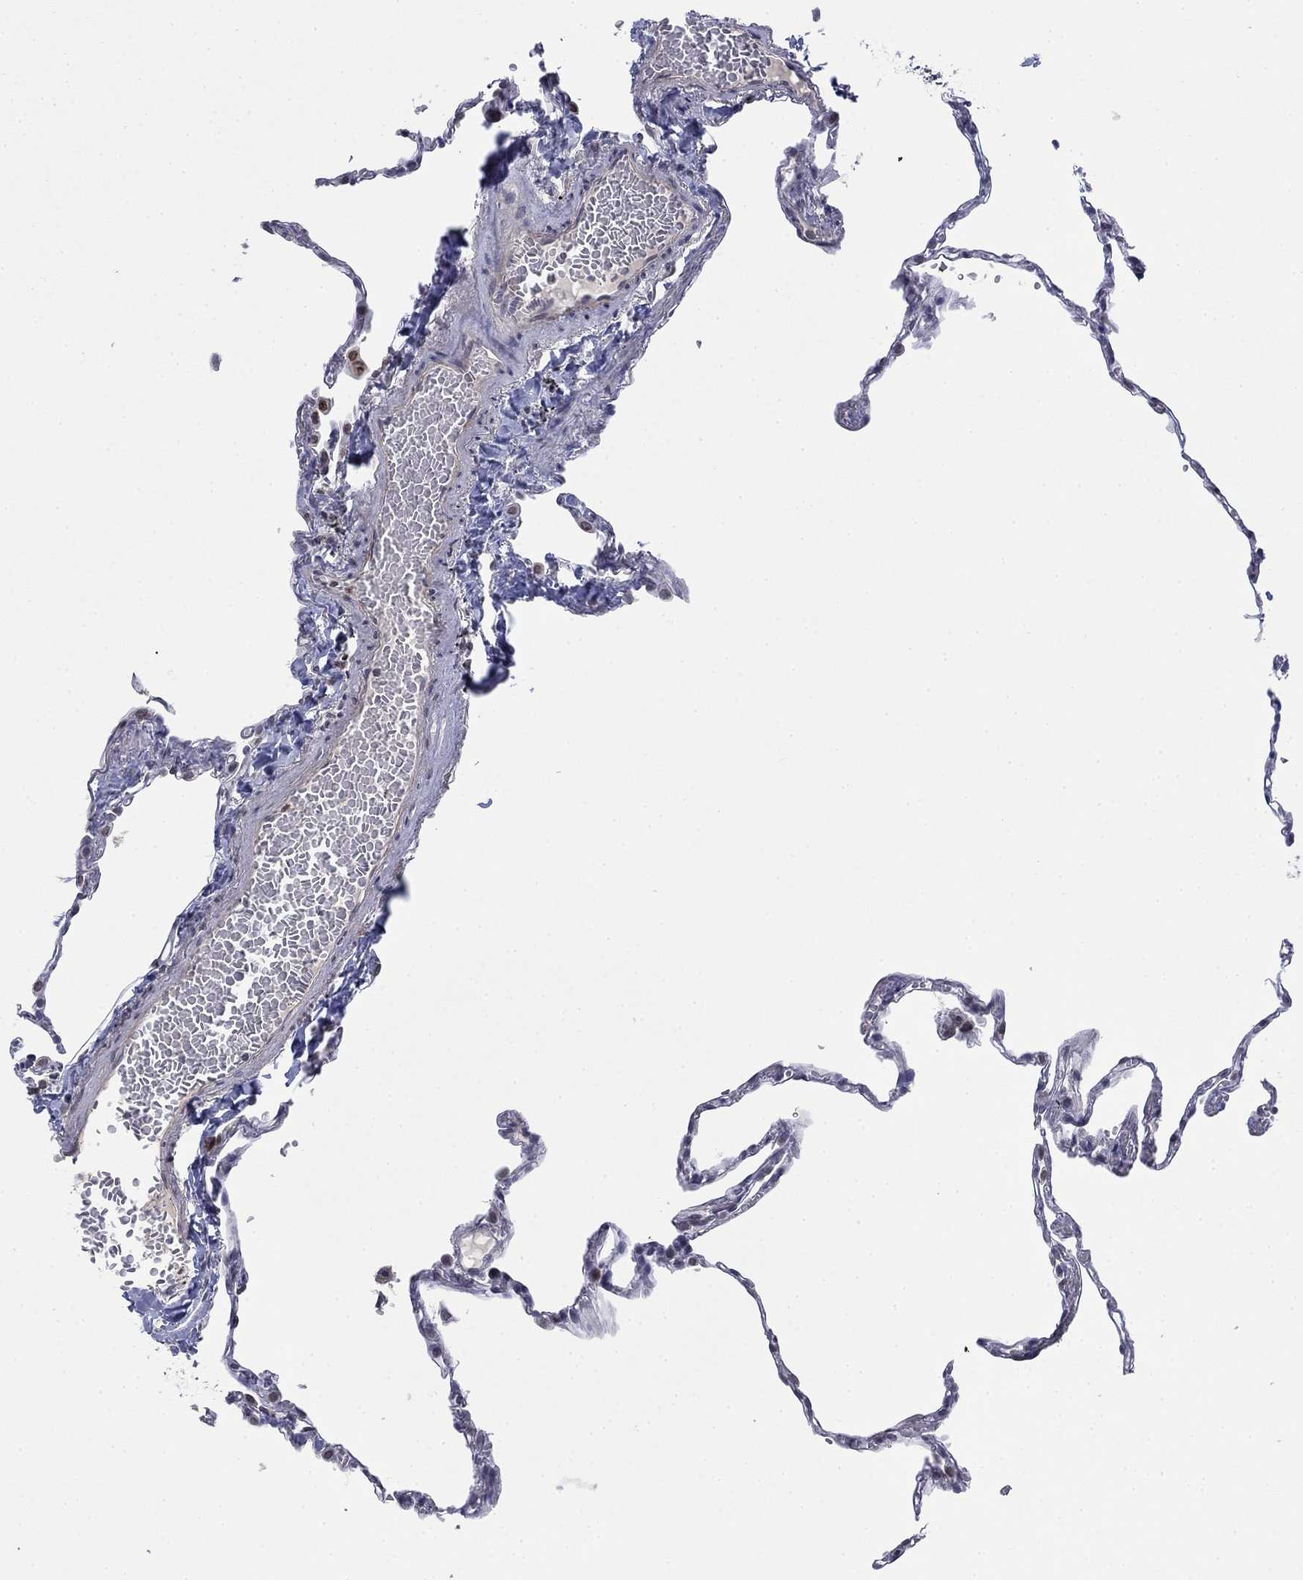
{"staining": {"intensity": "negative", "quantity": "none", "location": "none"}, "tissue": "lung", "cell_type": "Alveolar cells", "image_type": "normal", "snomed": [{"axis": "morphology", "description": "Normal tissue, NOS"}, {"axis": "topography", "description": "Lung"}], "caption": "The histopathology image exhibits no significant expression in alveolar cells of lung.", "gene": "TOR1AIP1", "patient": {"sex": "male", "age": 78}}